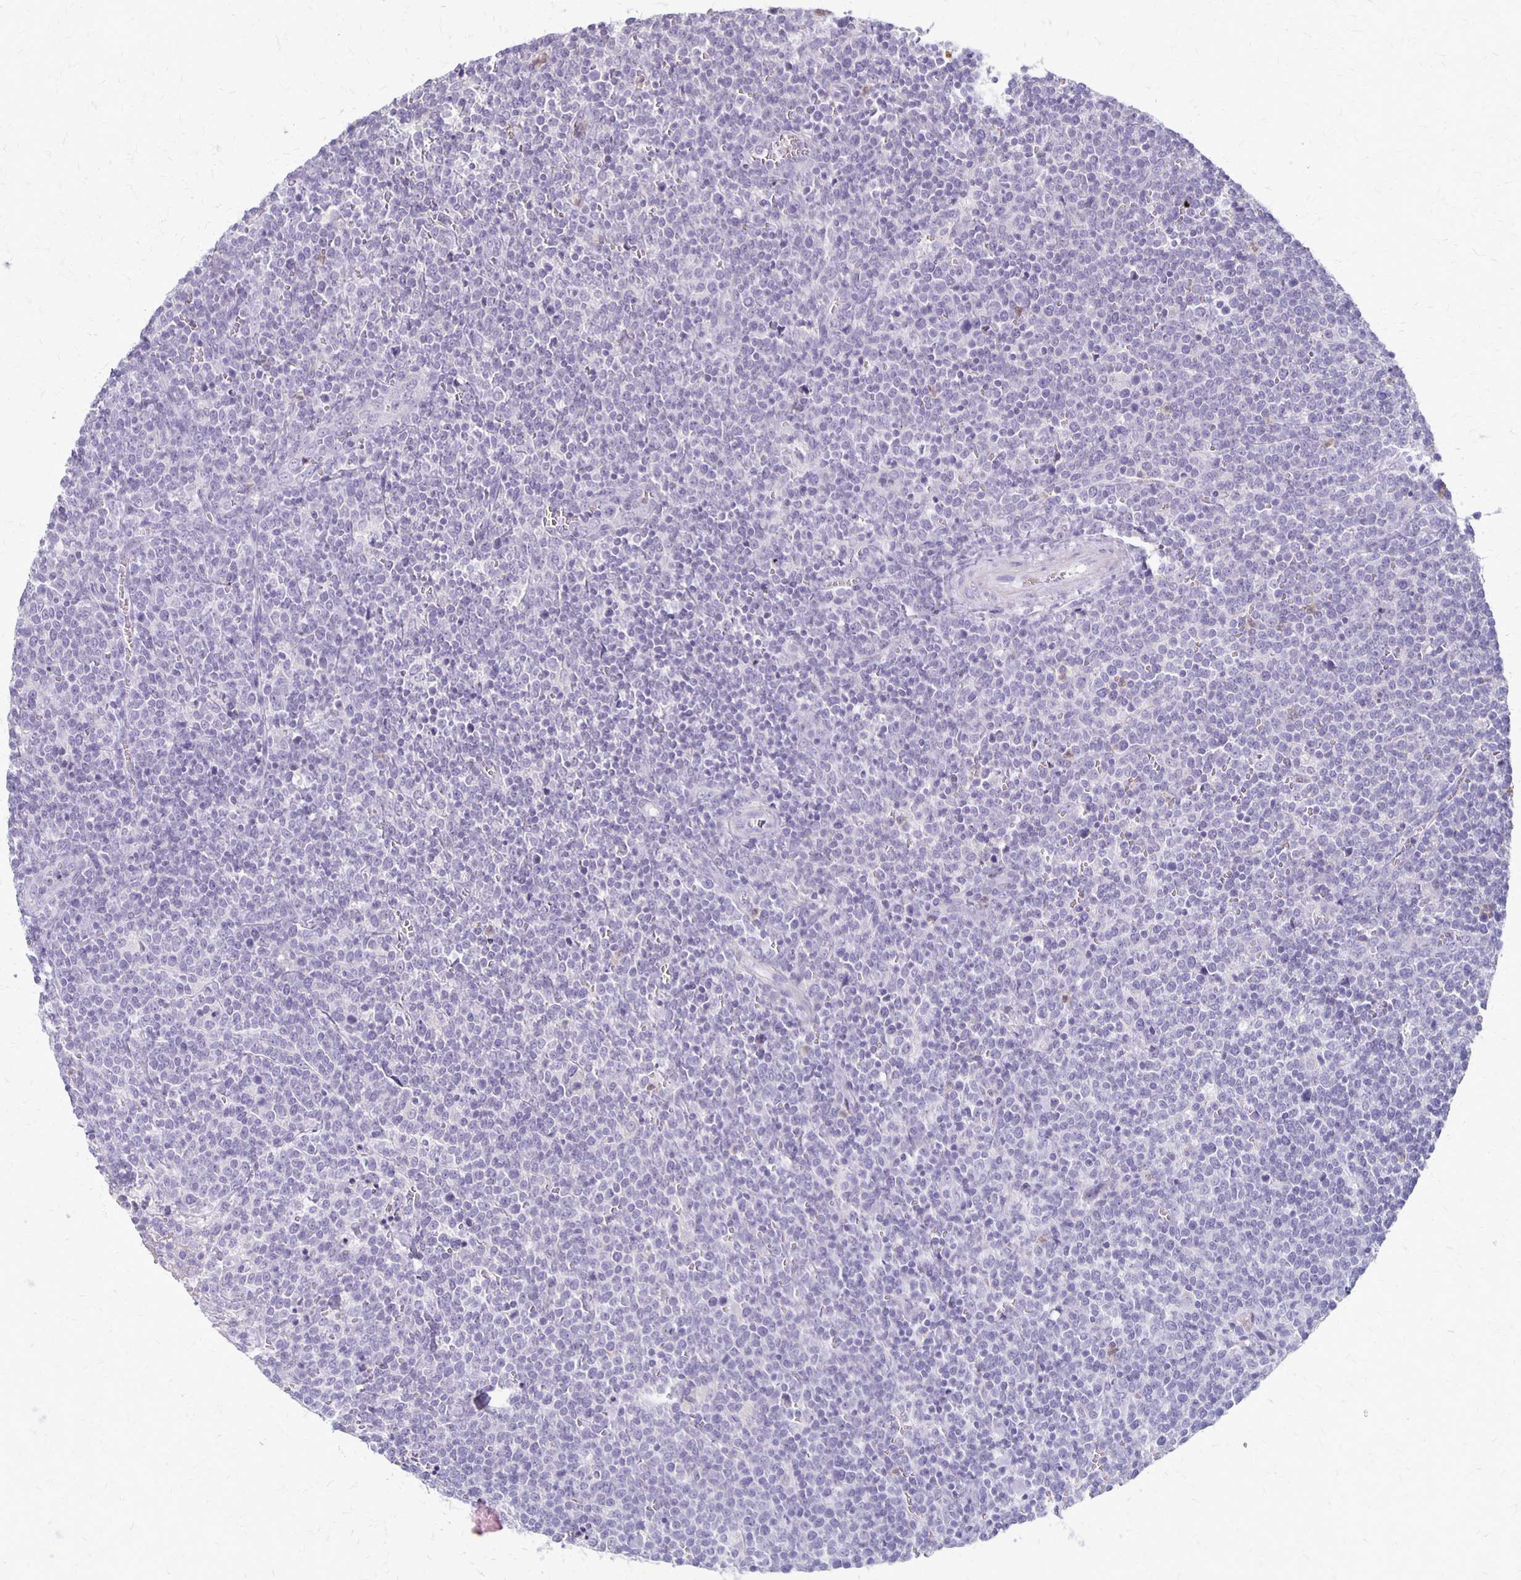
{"staining": {"intensity": "negative", "quantity": "none", "location": "none"}, "tissue": "lymphoma", "cell_type": "Tumor cells", "image_type": "cancer", "snomed": [{"axis": "morphology", "description": "Malignant lymphoma, non-Hodgkin's type, High grade"}, {"axis": "topography", "description": "Lymph node"}], "caption": "Immunohistochemistry (IHC) image of neoplastic tissue: malignant lymphoma, non-Hodgkin's type (high-grade) stained with DAB displays no significant protein positivity in tumor cells. (DAB (3,3'-diaminobenzidine) immunohistochemistry (IHC) visualized using brightfield microscopy, high magnification).", "gene": "SEPTIN5", "patient": {"sex": "male", "age": 61}}